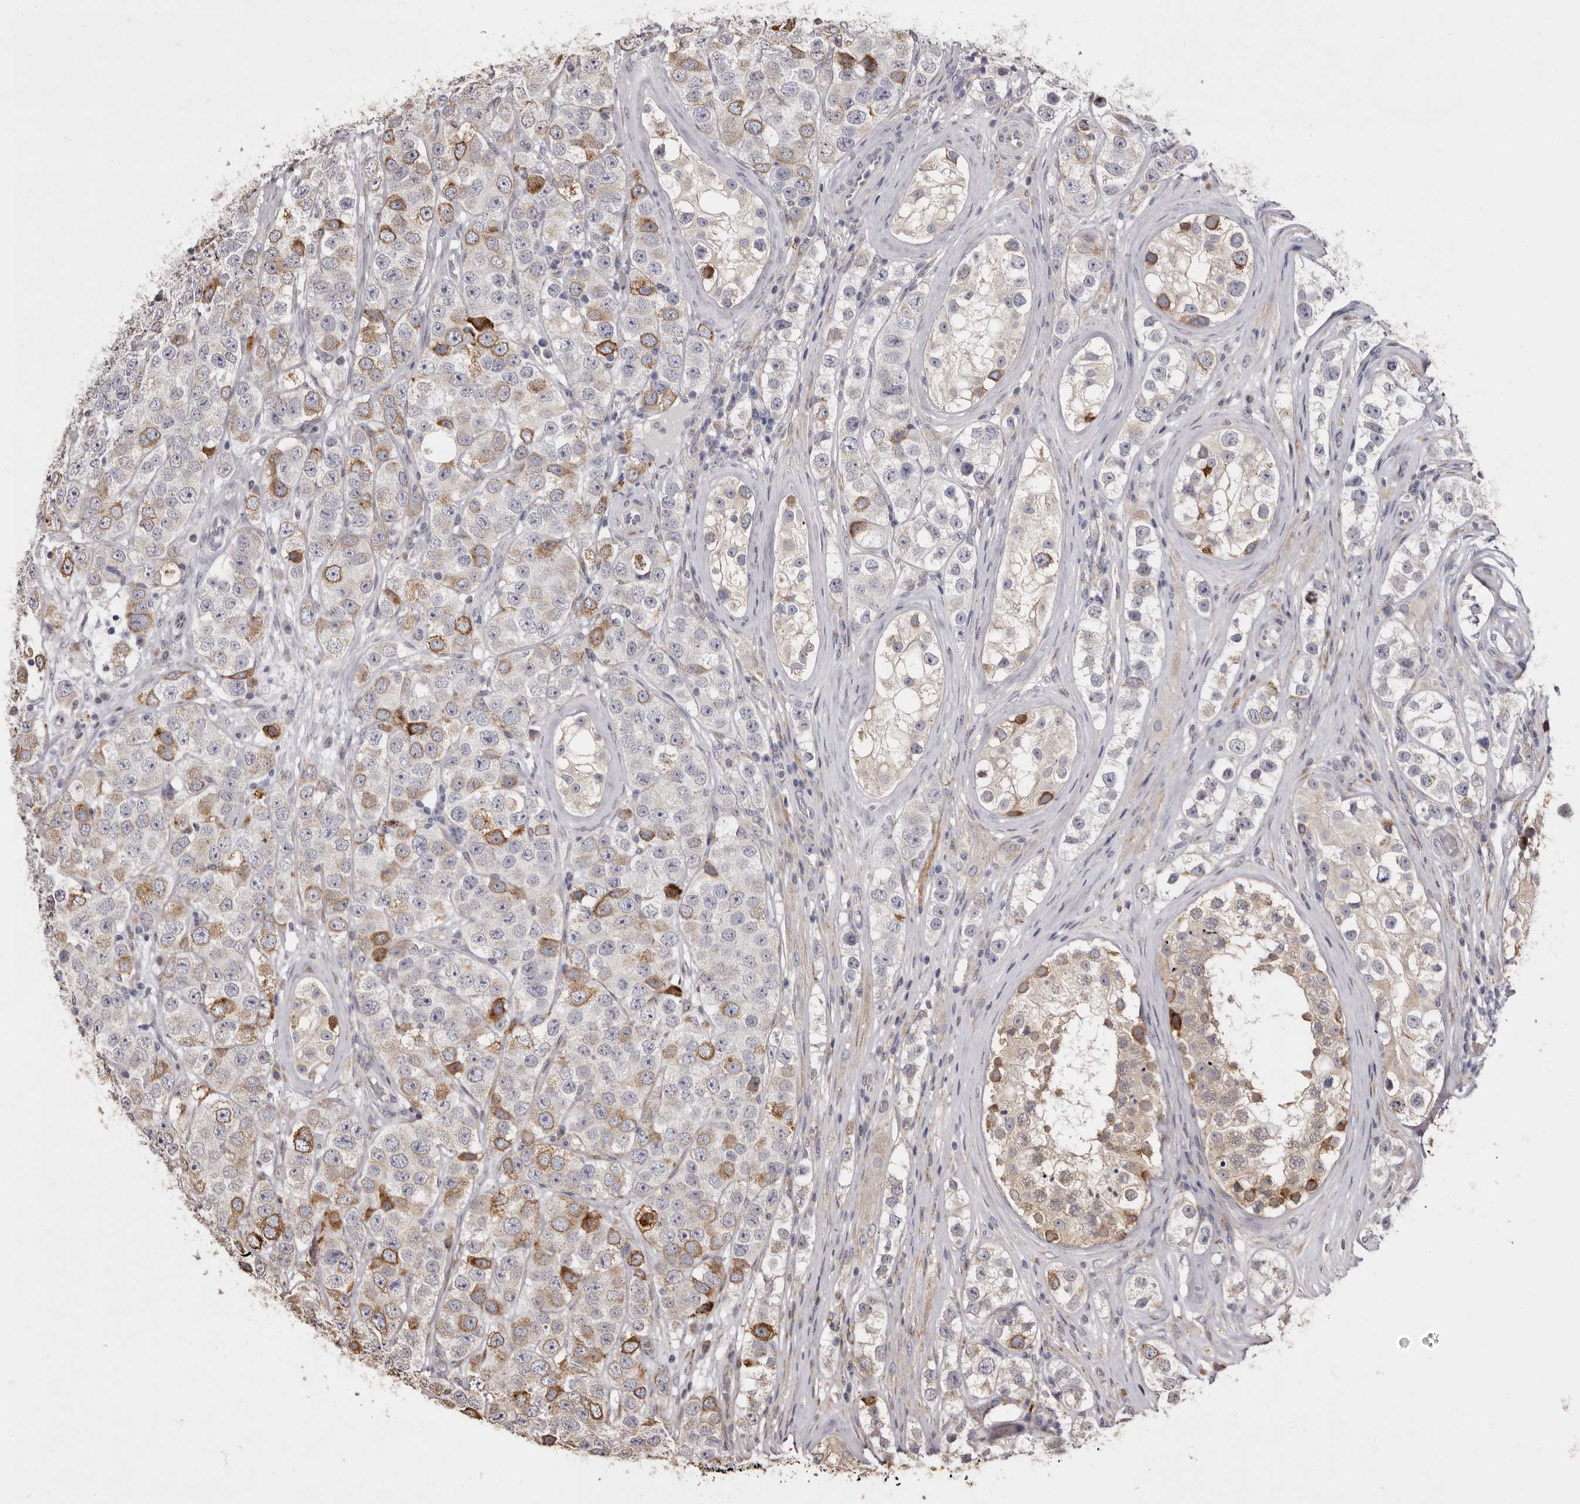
{"staining": {"intensity": "moderate", "quantity": "<25%", "location": "cytoplasmic/membranous"}, "tissue": "testis cancer", "cell_type": "Tumor cells", "image_type": "cancer", "snomed": [{"axis": "morphology", "description": "Seminoma, NOS"}, {"axis": "topography", "description": "Testis"}], "caption": "Immunohistochemistry photomicrograph of seminoma (testis) stained for a protein (brown), which reveals low levels of moderate cytoplasmic/membranous staining in approximately <25% of tumor cells.", "gene": "PIGX", "patient": {"sex": "male", "age": 28}}